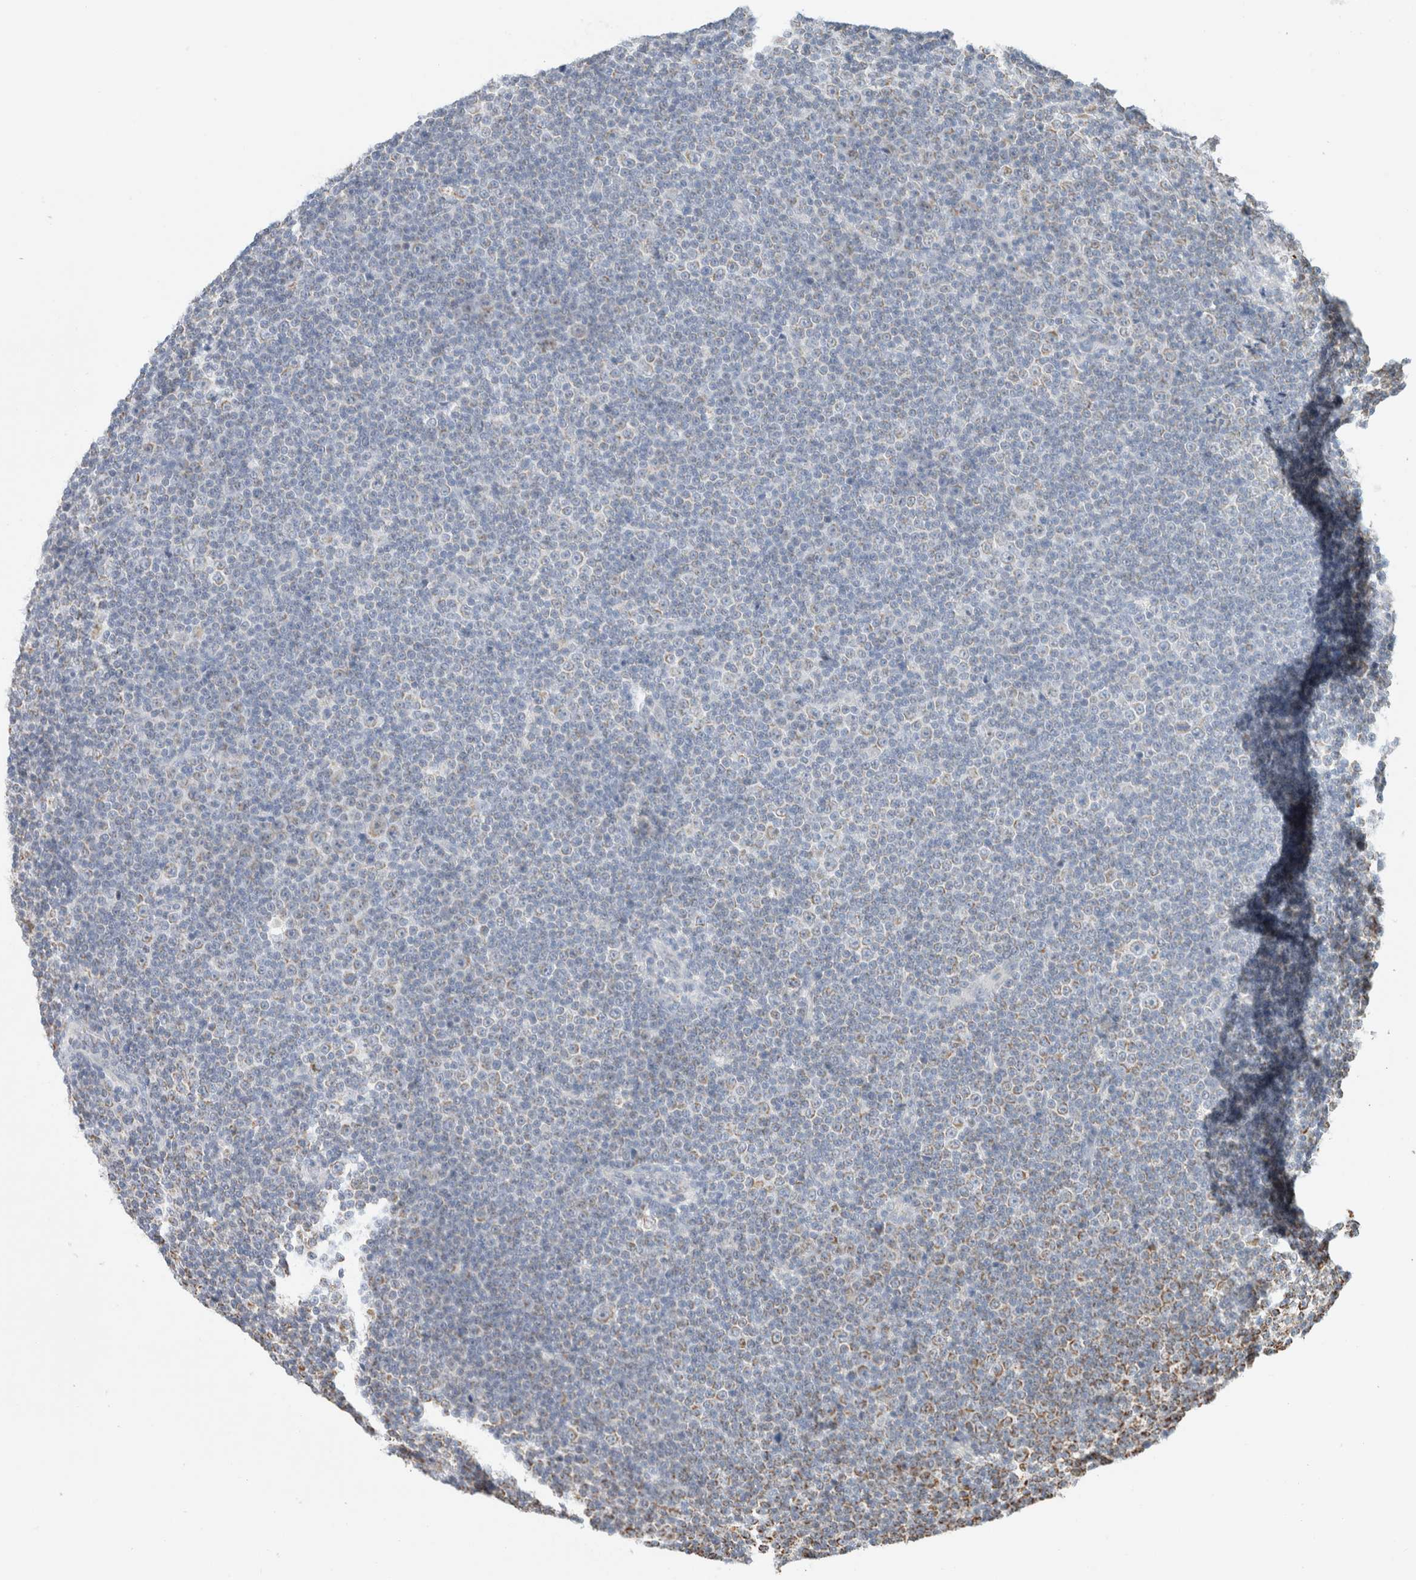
{"staining": {"intensity": "negative", "quantity": "none", "location": "none"}, "tissue": "lymphoma", "cell_type": "Tumor cells", "image_type": "cancer", "snomed": [{"axis": "morphology", "description": "Malignant lymphoma, non-Hodgkin's type, Low grade"}, {"axis": "topography", "description": "Lymph node"}], "caption": "This is a image of immunohistochemistry staining of lymphoma, which shows no expression in tumor cells.", "gene": "HDHD3", "patient": {"sex": "female", "age": 67}}